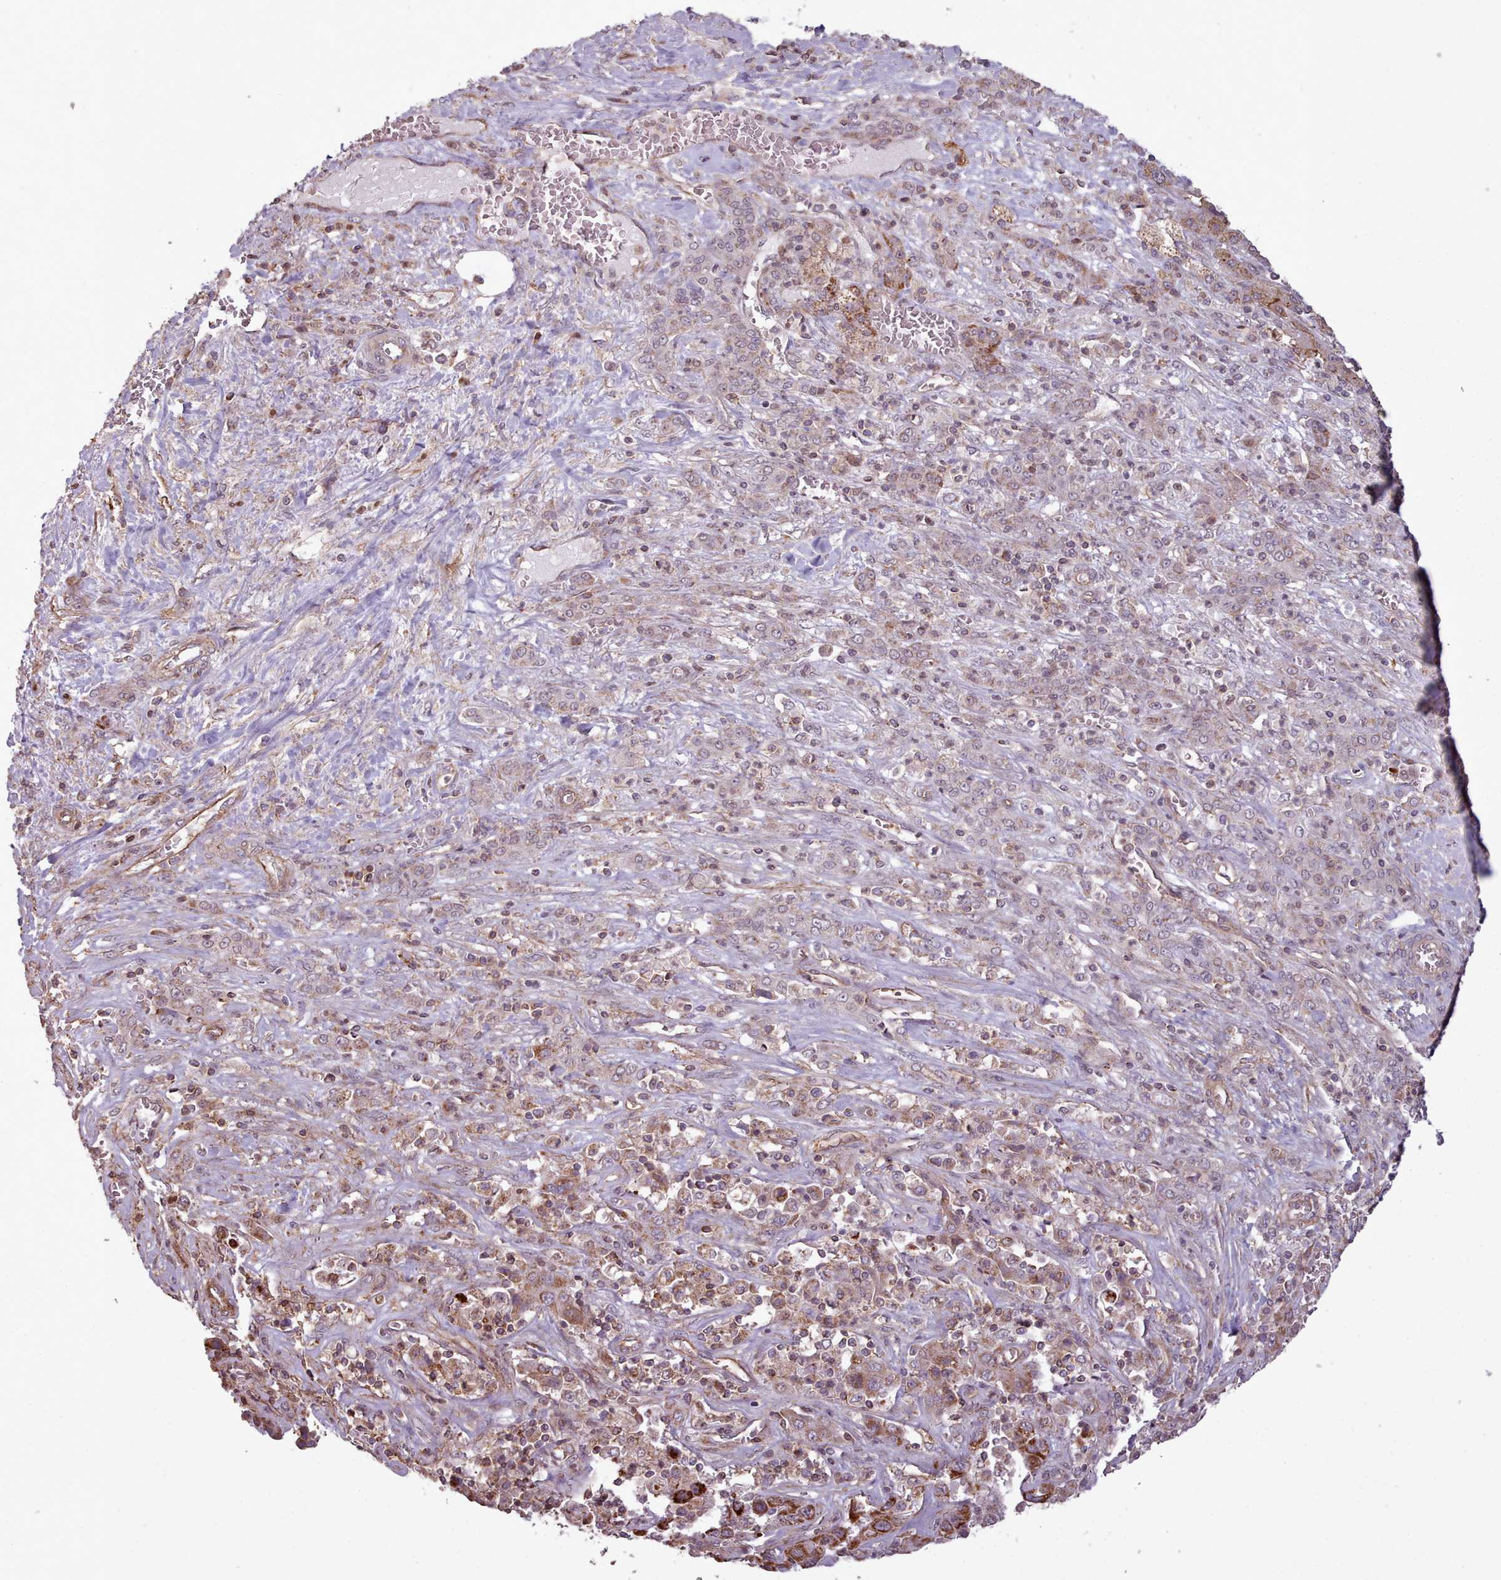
{"staining": {"intensity": "strong", "quantity": "25%-75%", "location": "cytoplasmic/membranous"}, "tissue": "liver cancer", "cell_type": "Tumor cells", "image_type": "cancer", "snomed": [{"axis": "morphology", "description": "Cholangiocarcinoma"}, {"axis": "topography", "description": "Liver"}], "caption": "Protein staining of liver cholangiocarcinoma tissue demonstrates strong cytoplasmic/membranous expression in about 25%-75% of tumor cells.", "gene": "ZMYM4", "patient": {"sex": "female", "age": 52}}